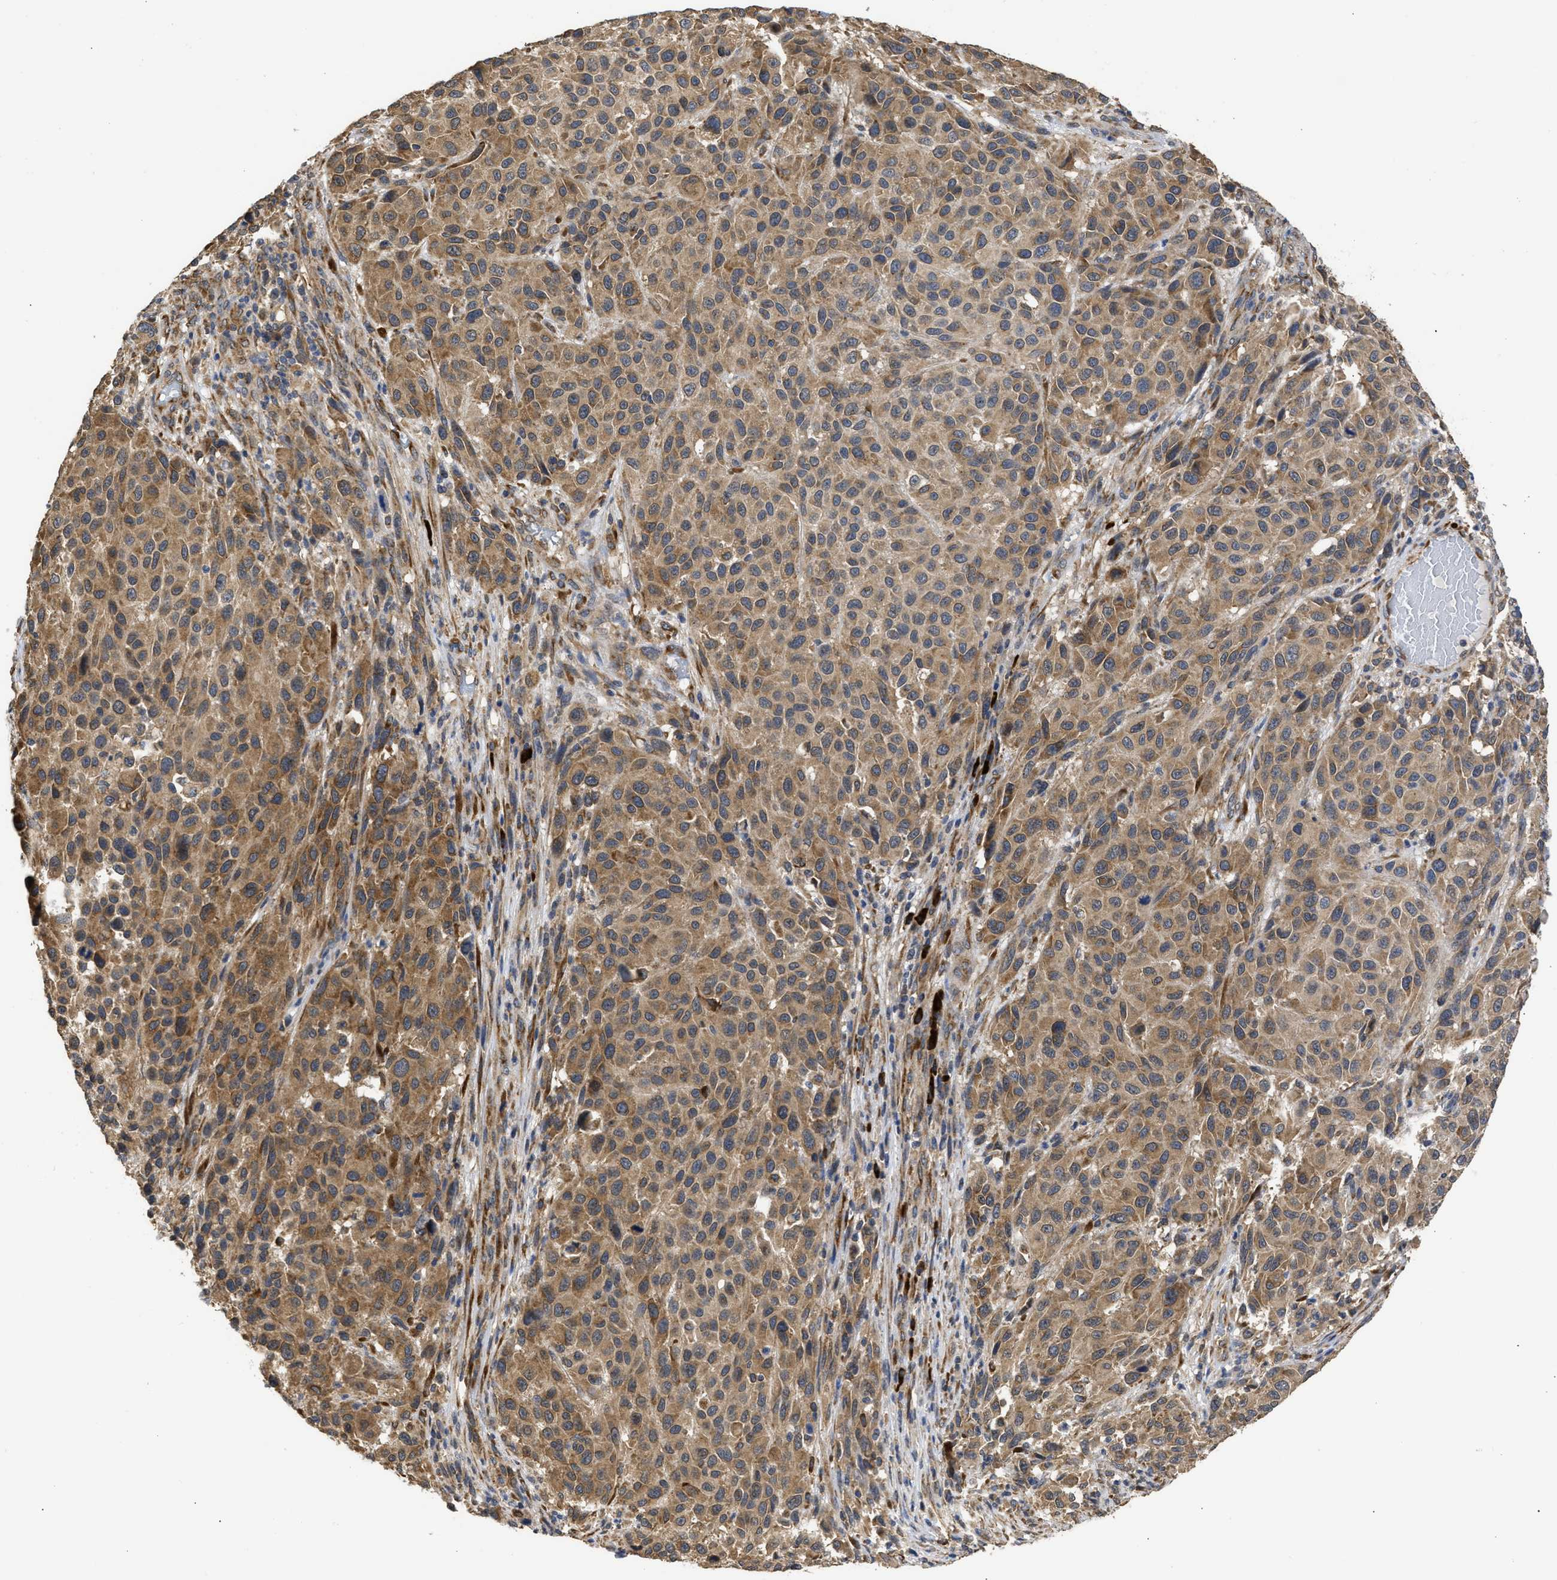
{"staining": {"intensity": "moderate", "quantity": ">75%", "location": "cytoplasmic/membranous"}, "tissue": "melanoma", "cell_type": "Tumor cells", "image_type": "cancer", "snomed": [{"axis": "morphology", "description": "Malignant melanoma, Metastatic site"}, {"axis": "topography", "description": "Lymph node"}], "caption": "Malignant melanoma (metastatic site) stained with a protein marker demonstrates moderate staining in tumor cells.", "gene": "DNAJC1", "patient": {"sex": "male", "age": 61}}